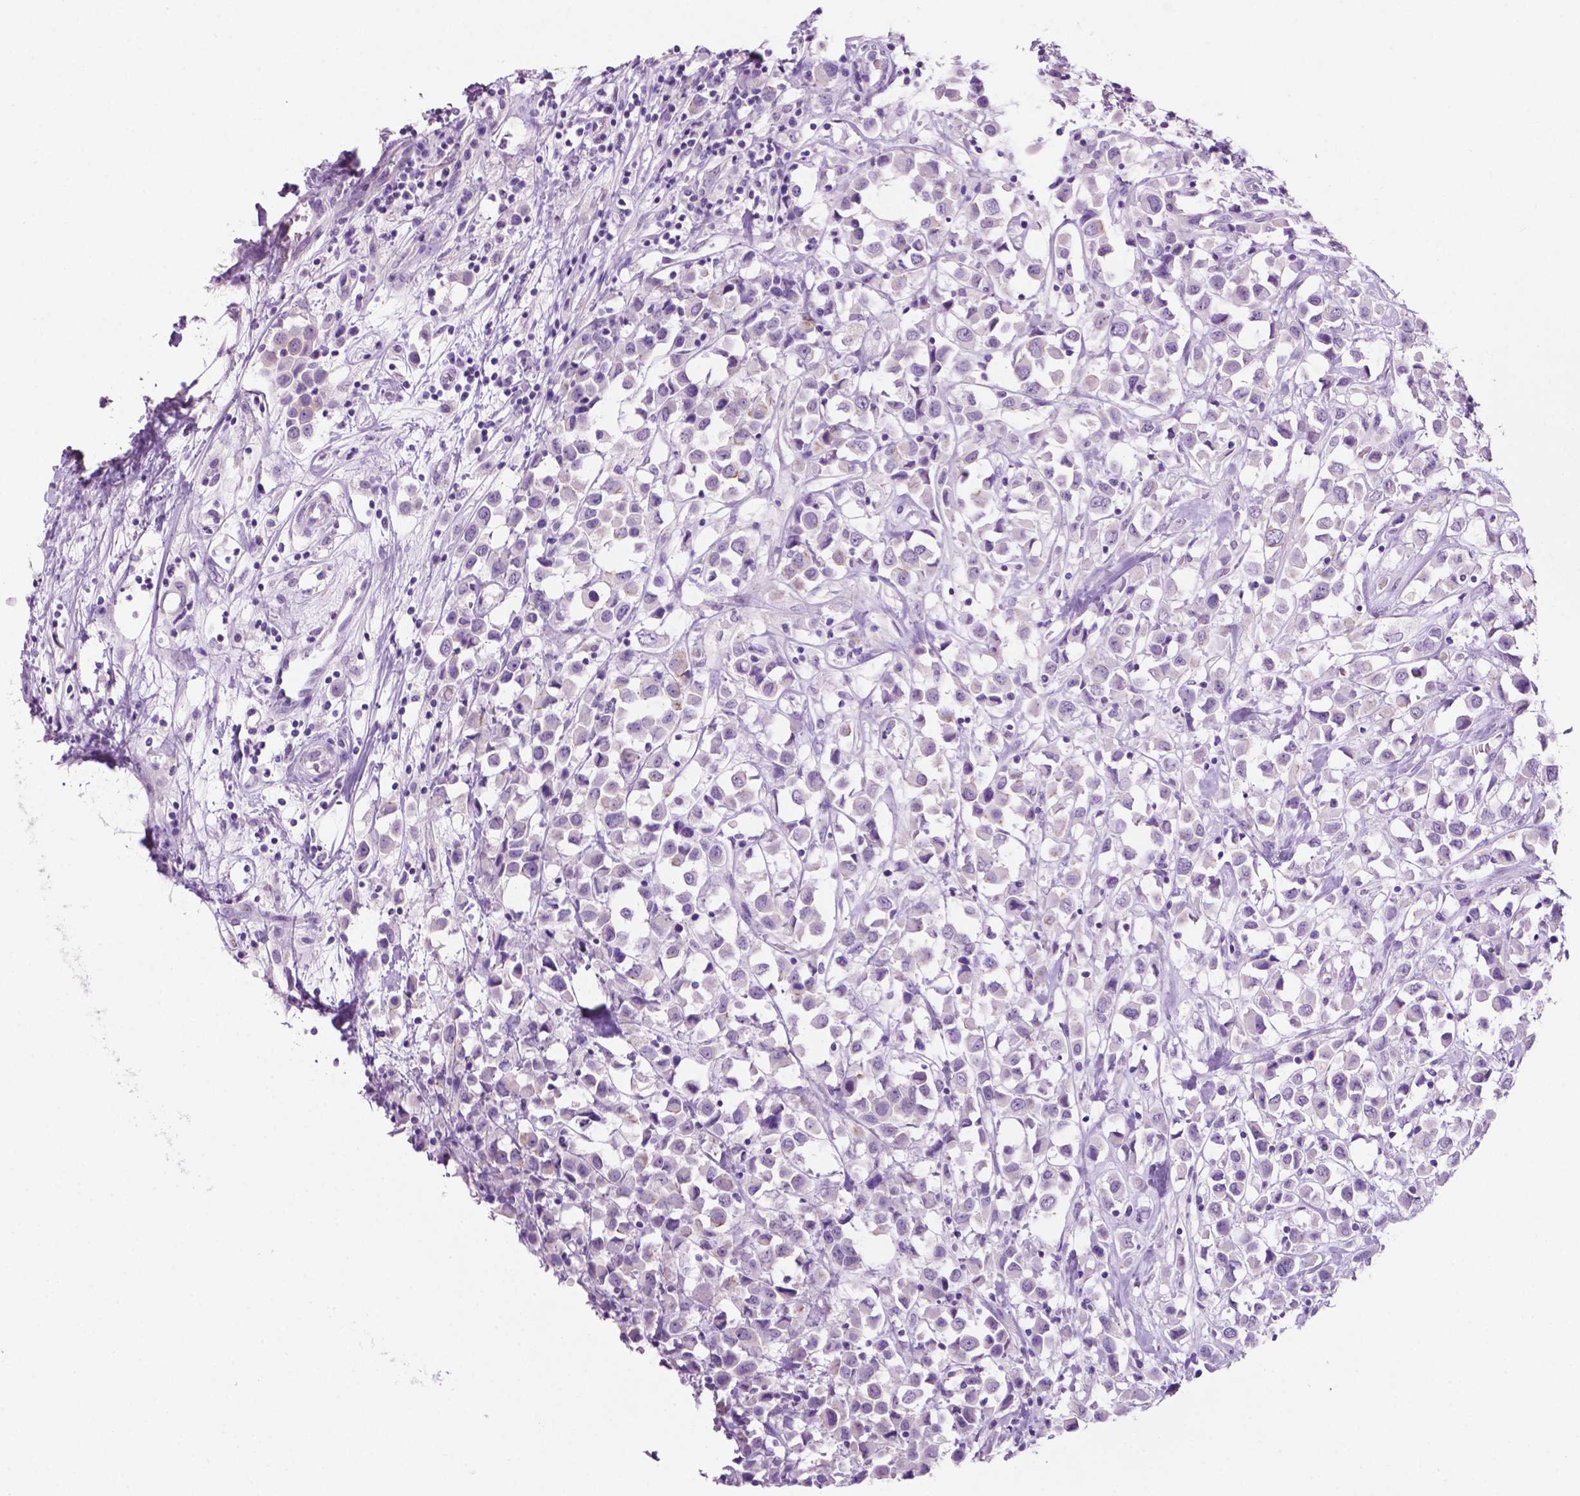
{"staining": {"intensity": "negative", "quantity": "none", "location": "none"}, "tissue": "breast cancer", "cell_type": "Tumor cells", "image_type": "cancer", "snomed": [{"axis": "morphology", "description": "Duct carcinoma"}, {"axis": "topography", "description": "Breast"}], "caption": "This is an immunohistochemistry image of human breast cancer. There is no staining in tumor cells.", "gene": "PHGR1", "patient": {"sex": "female", "age": 61}}